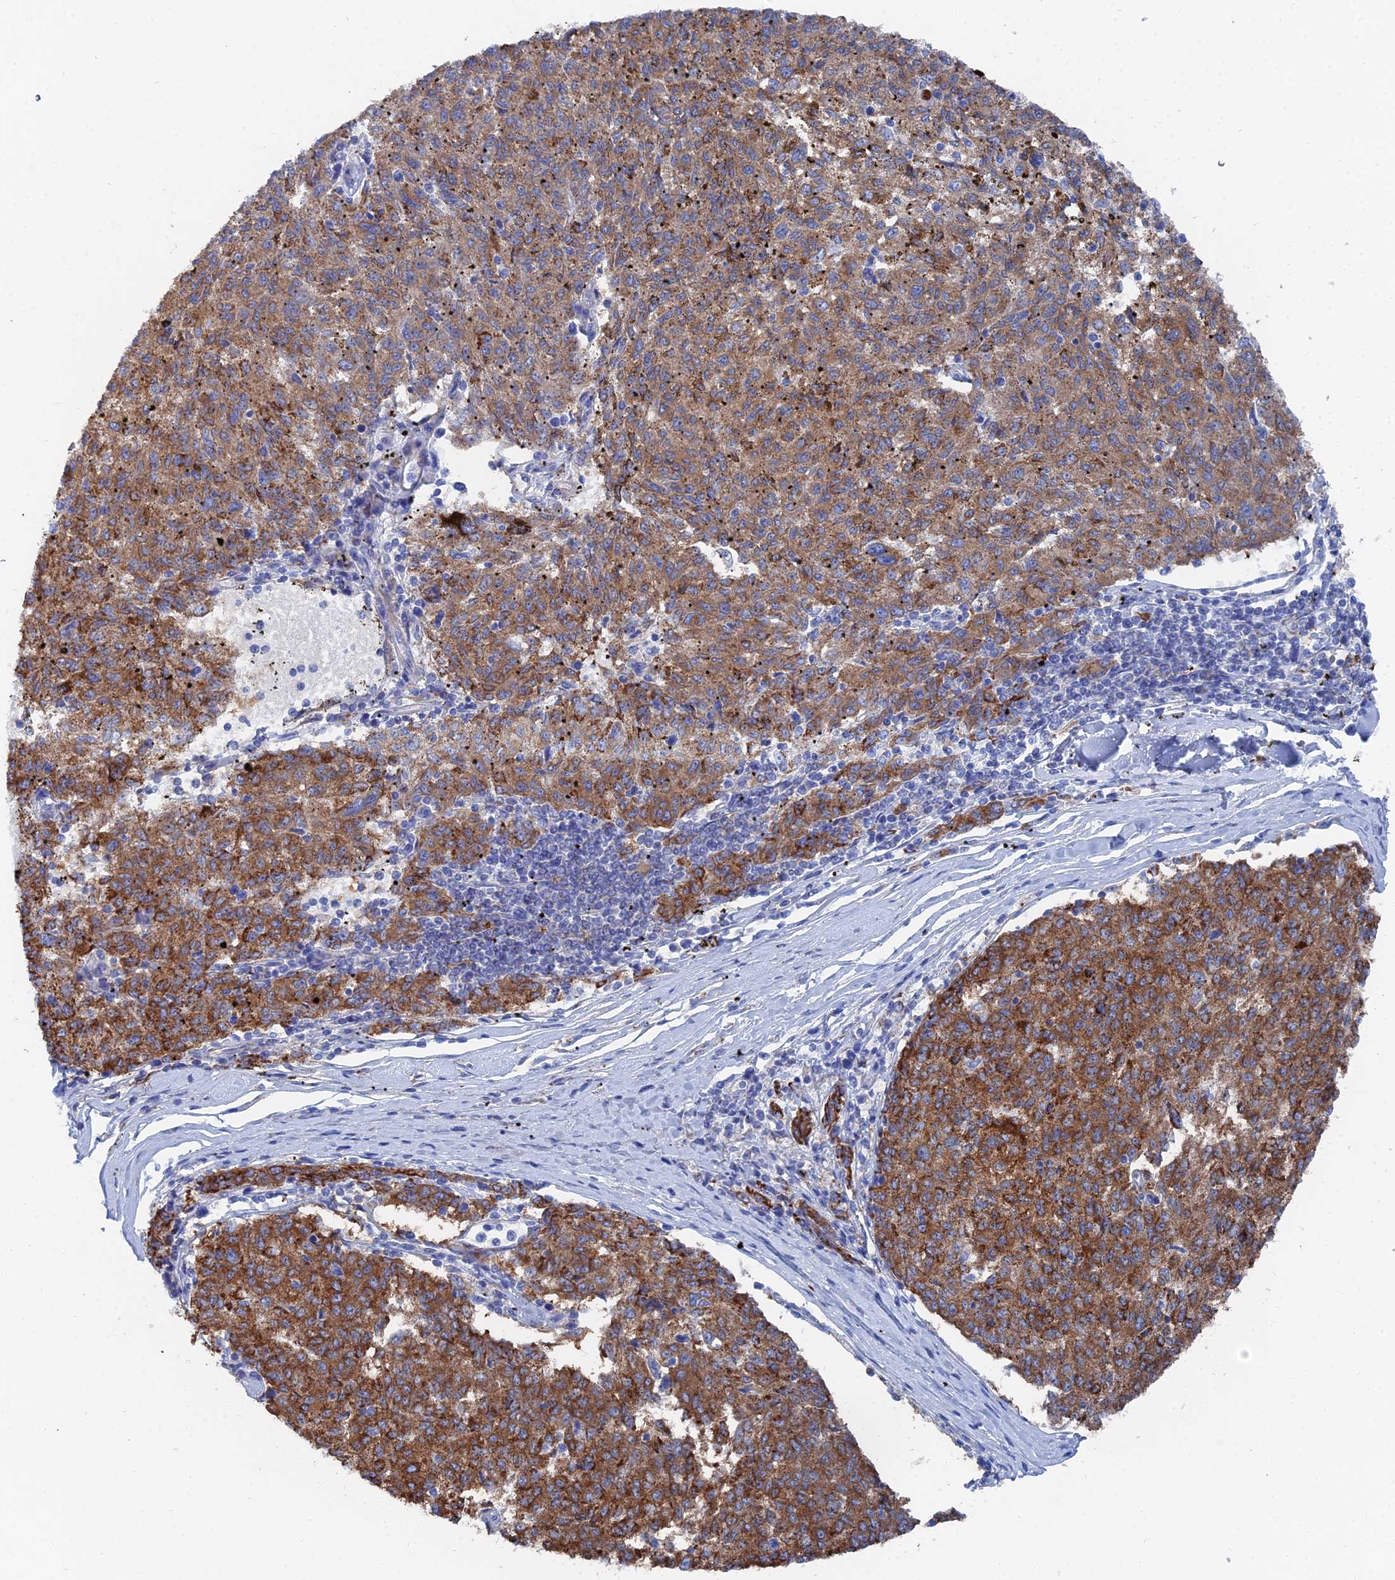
{"staining": {"intensity": "strong", "quantity": ">75%", "location": "cytoplasmic/membranous"}, "tissue": "melanoma", "cell_type": "Tumor cells", "image_type": "cancer", "snomed": [{"axis": "morphology", "description": "Malignant melanoma, NOS"}, {"axis": "topography", "description": "Skin"}], "caption": "Protein expression analysis of melanoma displays strong cytoplasmic/membranous expression in about >75% of tumor cells. The staining is performed using DAB brown chromogen to label protein expression. The nuclei are counter-stained blue using hematoxylin.", "gene": "IFT80", "patient": {"sex": "female", "age": 72}}